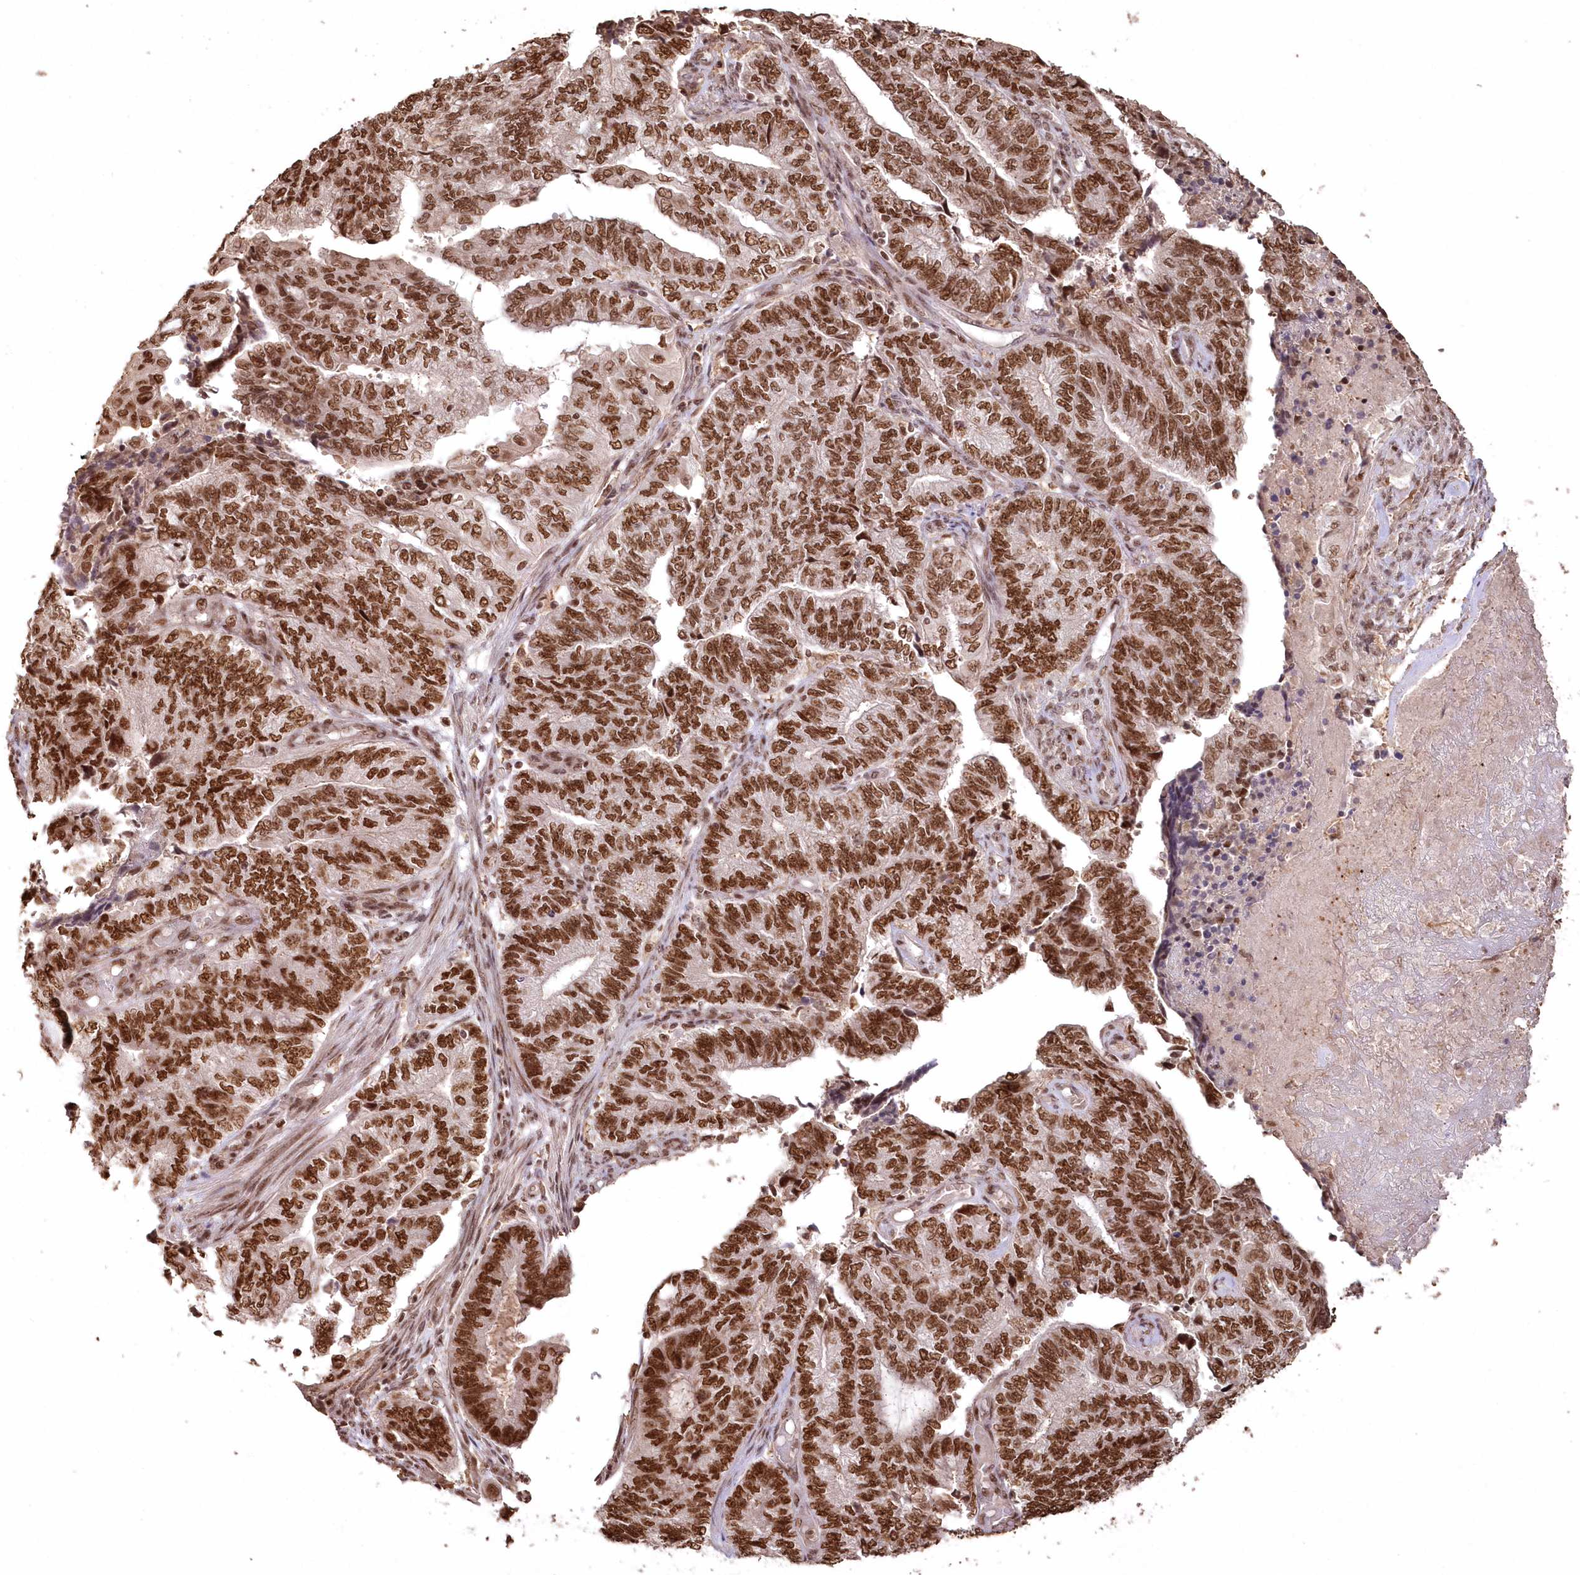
{"staining": {"intensity": "strong", "quantity": ">75%", "location": "nuclear"}, "tissue": "endometrial cancer", "cell_type": "Tumor cells", "image_type": "cancer", "snomed": [{"axis": "morphology", "description": "Adenocarcinoma, NOS"}, {"axis": "topography", "description": "Uterus"}, {"axis": "topography", "description": "Endometrium"}], "caption": "Endometrial cancer tissue exhibits strong nuclear expression in about >75% of tumor cells", "gene": "PDS5A", "patient": {"sex": "female", "age": 70}}